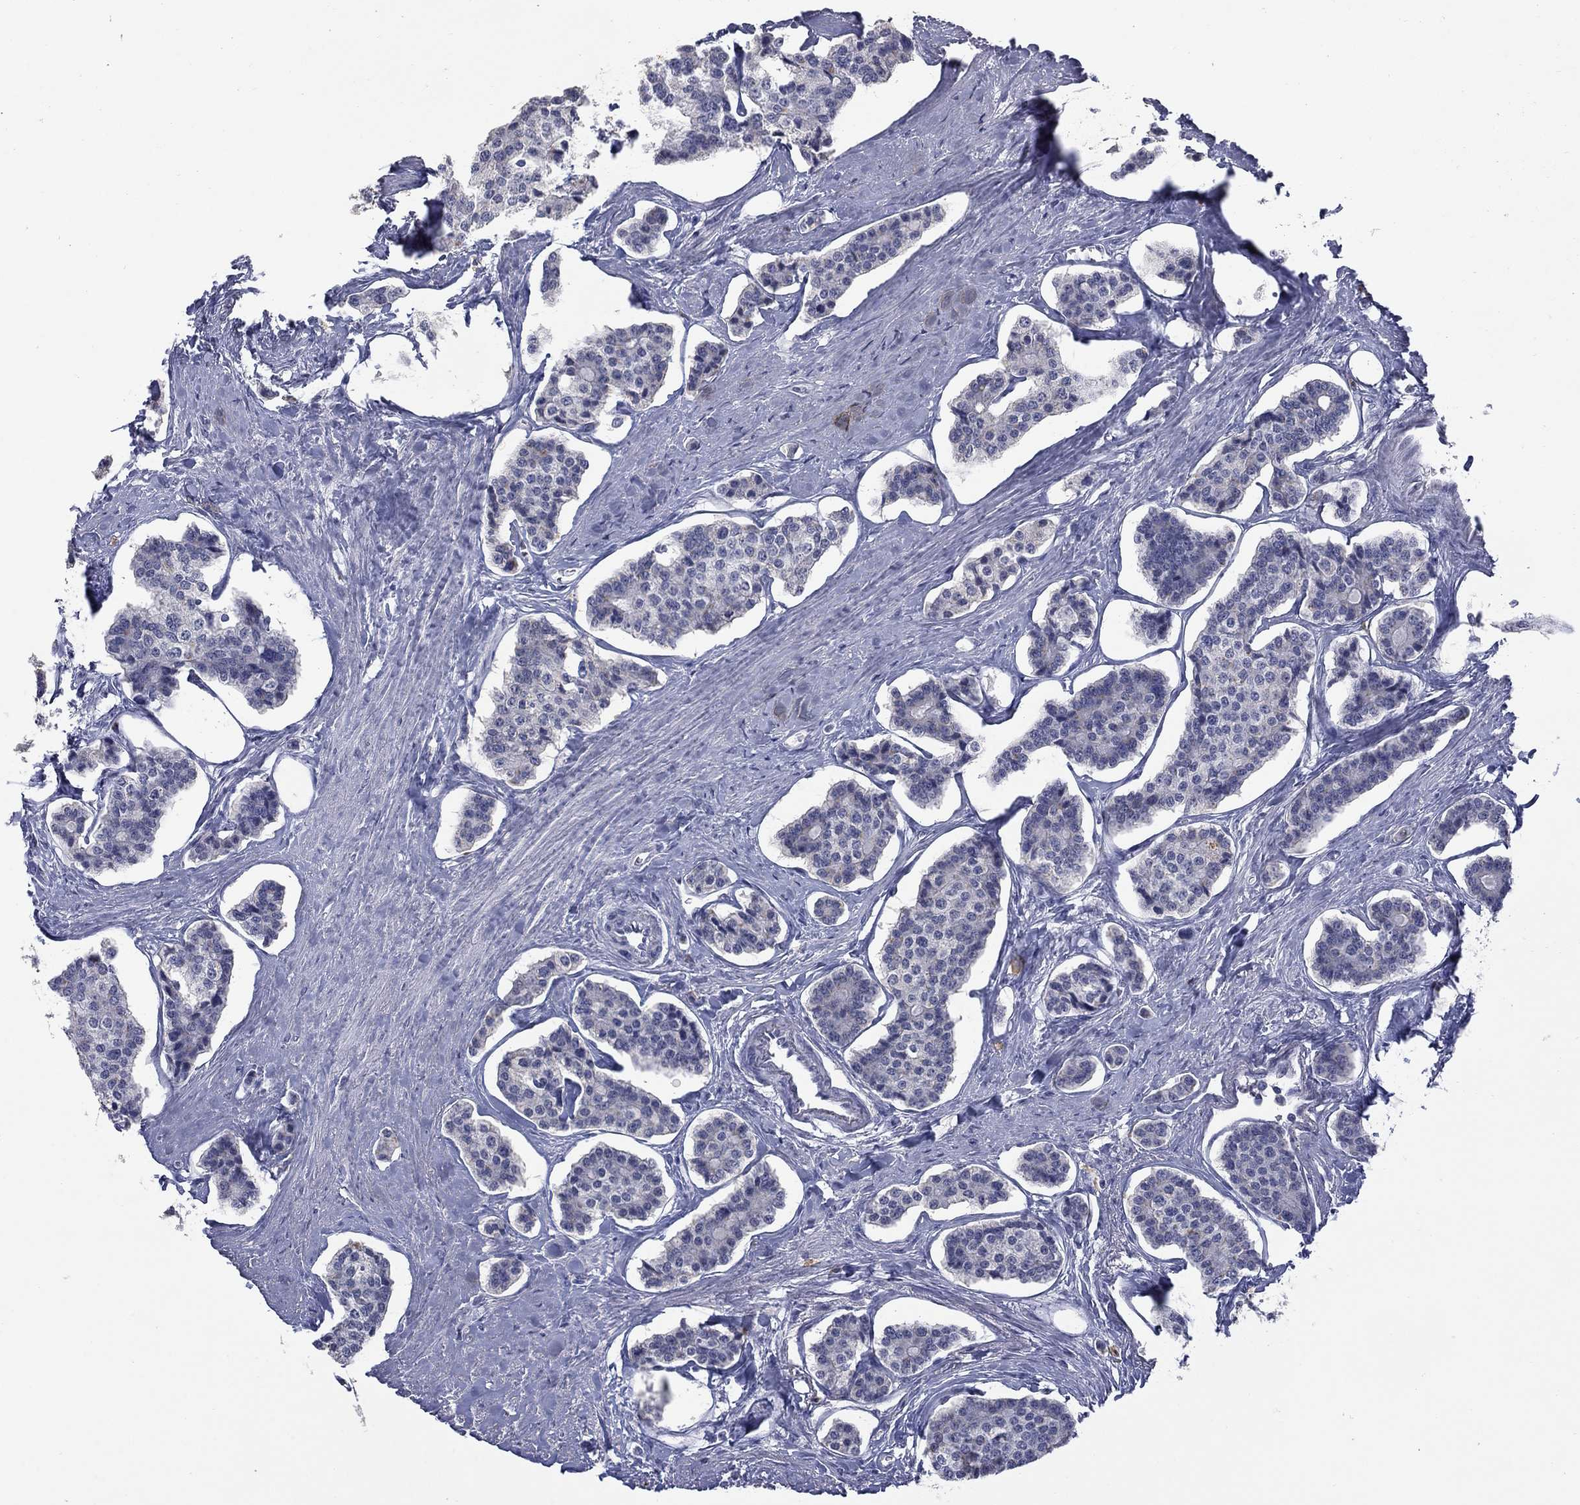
{"staining": {"intensity": "negative", "quantity": "none", "location": "none"}, "tissue": "carcinoid", "cell_type": "Tumor cells", "image_type": "cancer", "snomed": [{"axis": "morphology", "description": "Carcinoid, malignant, NOS"}, {"axis": "topography", "description": "Small intestine"}], "caption": "This is a image of immunohistochemistry (IHC) staining of carcinoid, which shows no positivity in tumor cells.", "gene": "SLC51A", "patient": {"sex": "female", "age": 65}}